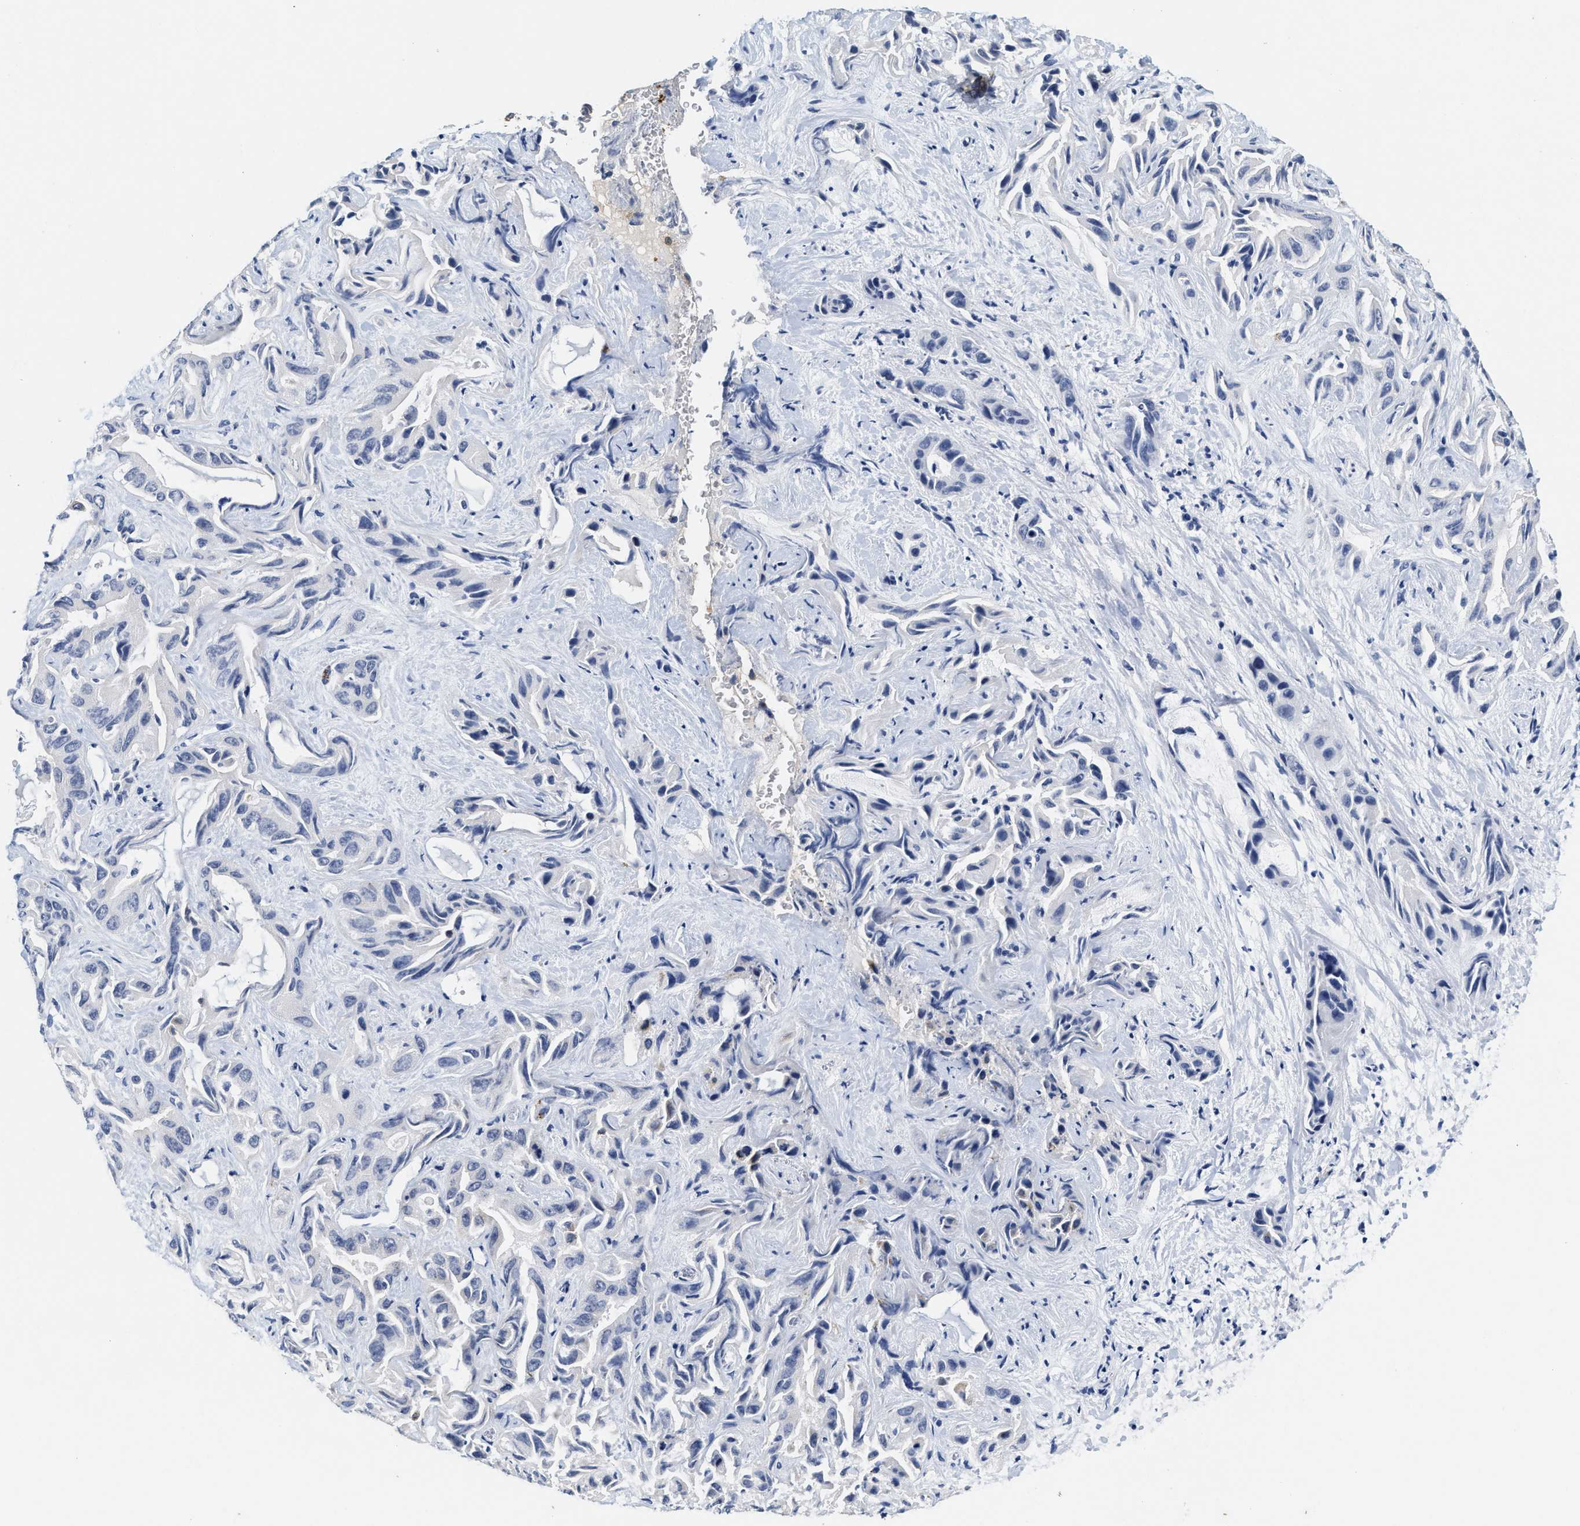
{"staining": {"intensity": "negative", "quantity": "none", "location": "none"}, "tissue": "liver cancer", "cell_type": "Tumor cells", "image_type": "cancer", "snomed": [{"axis": "morphology", "description": "Cholangiocarcinoma"}, {"axis": "topography", "description": "Liver"}], "caption": "The micrograph exhibits no significant expression in tumor cells of cholangiocarcinoma (liver).", "gene": "SCYL2", "patient": {"sex": "female", "age": 52}}